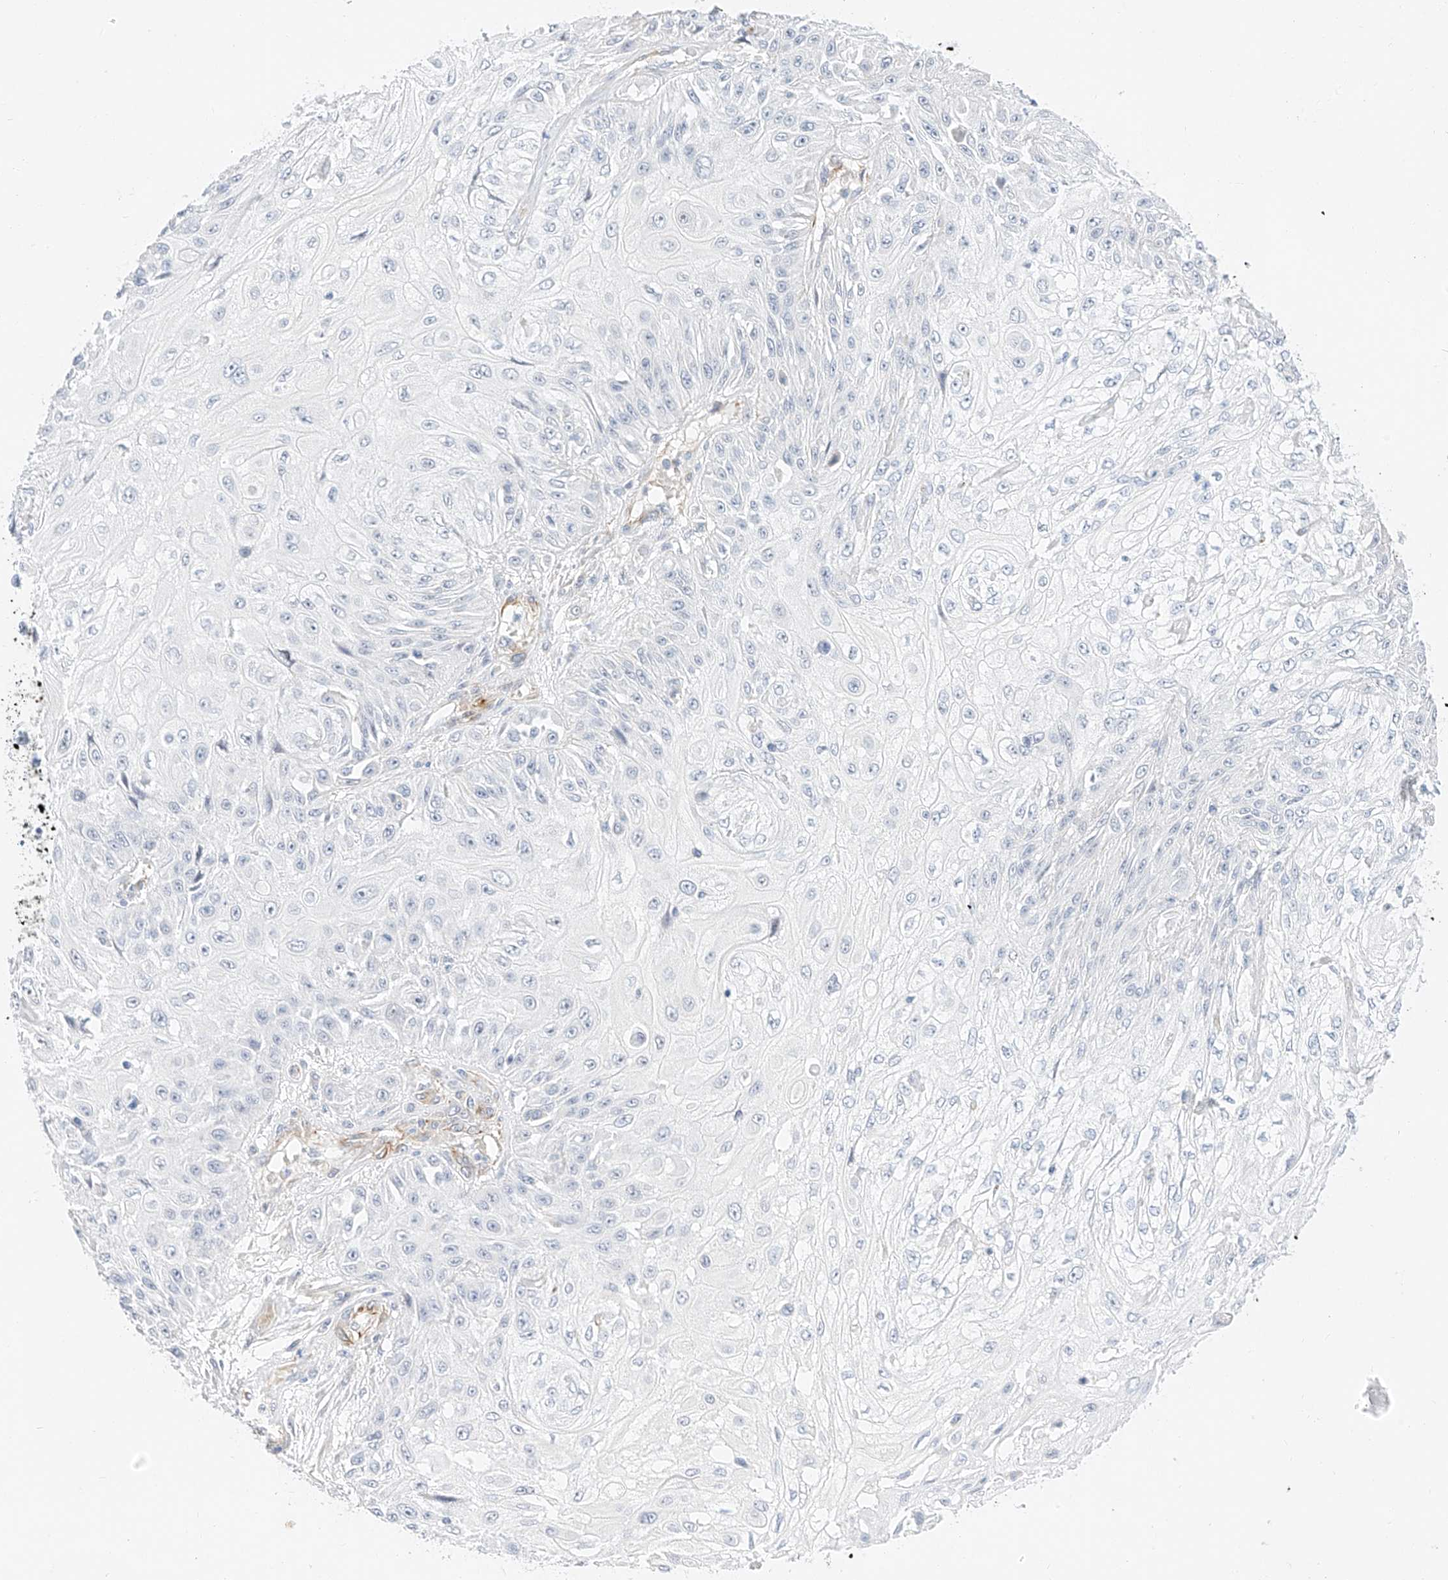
{"staining": {"intensity": "negative", "quantity": "none", "location": "none"}, "tissue": "skin cancer", "cell_type": "Tumor cells", "image_type": "cancer", "snomed": [{"axis": "morphology", "description": "Squamous cell carcinoma, NOS"}, {"axis": "morphology", "description": "Squamous cell carcinoma, metastatic, NOS"}, {"axis": "topography", "description": "Skin"}, {"axis": "topography", "description": "Lymph node"}], "caption": "High magnification brightfield microscopy of skin cancer stained with DAB (brown) and counterstained with hematoxylin (blue): tumor cells show no significant expression.", "gene": "CDCP2", "patient": {"sex": "male", "age": 75}}